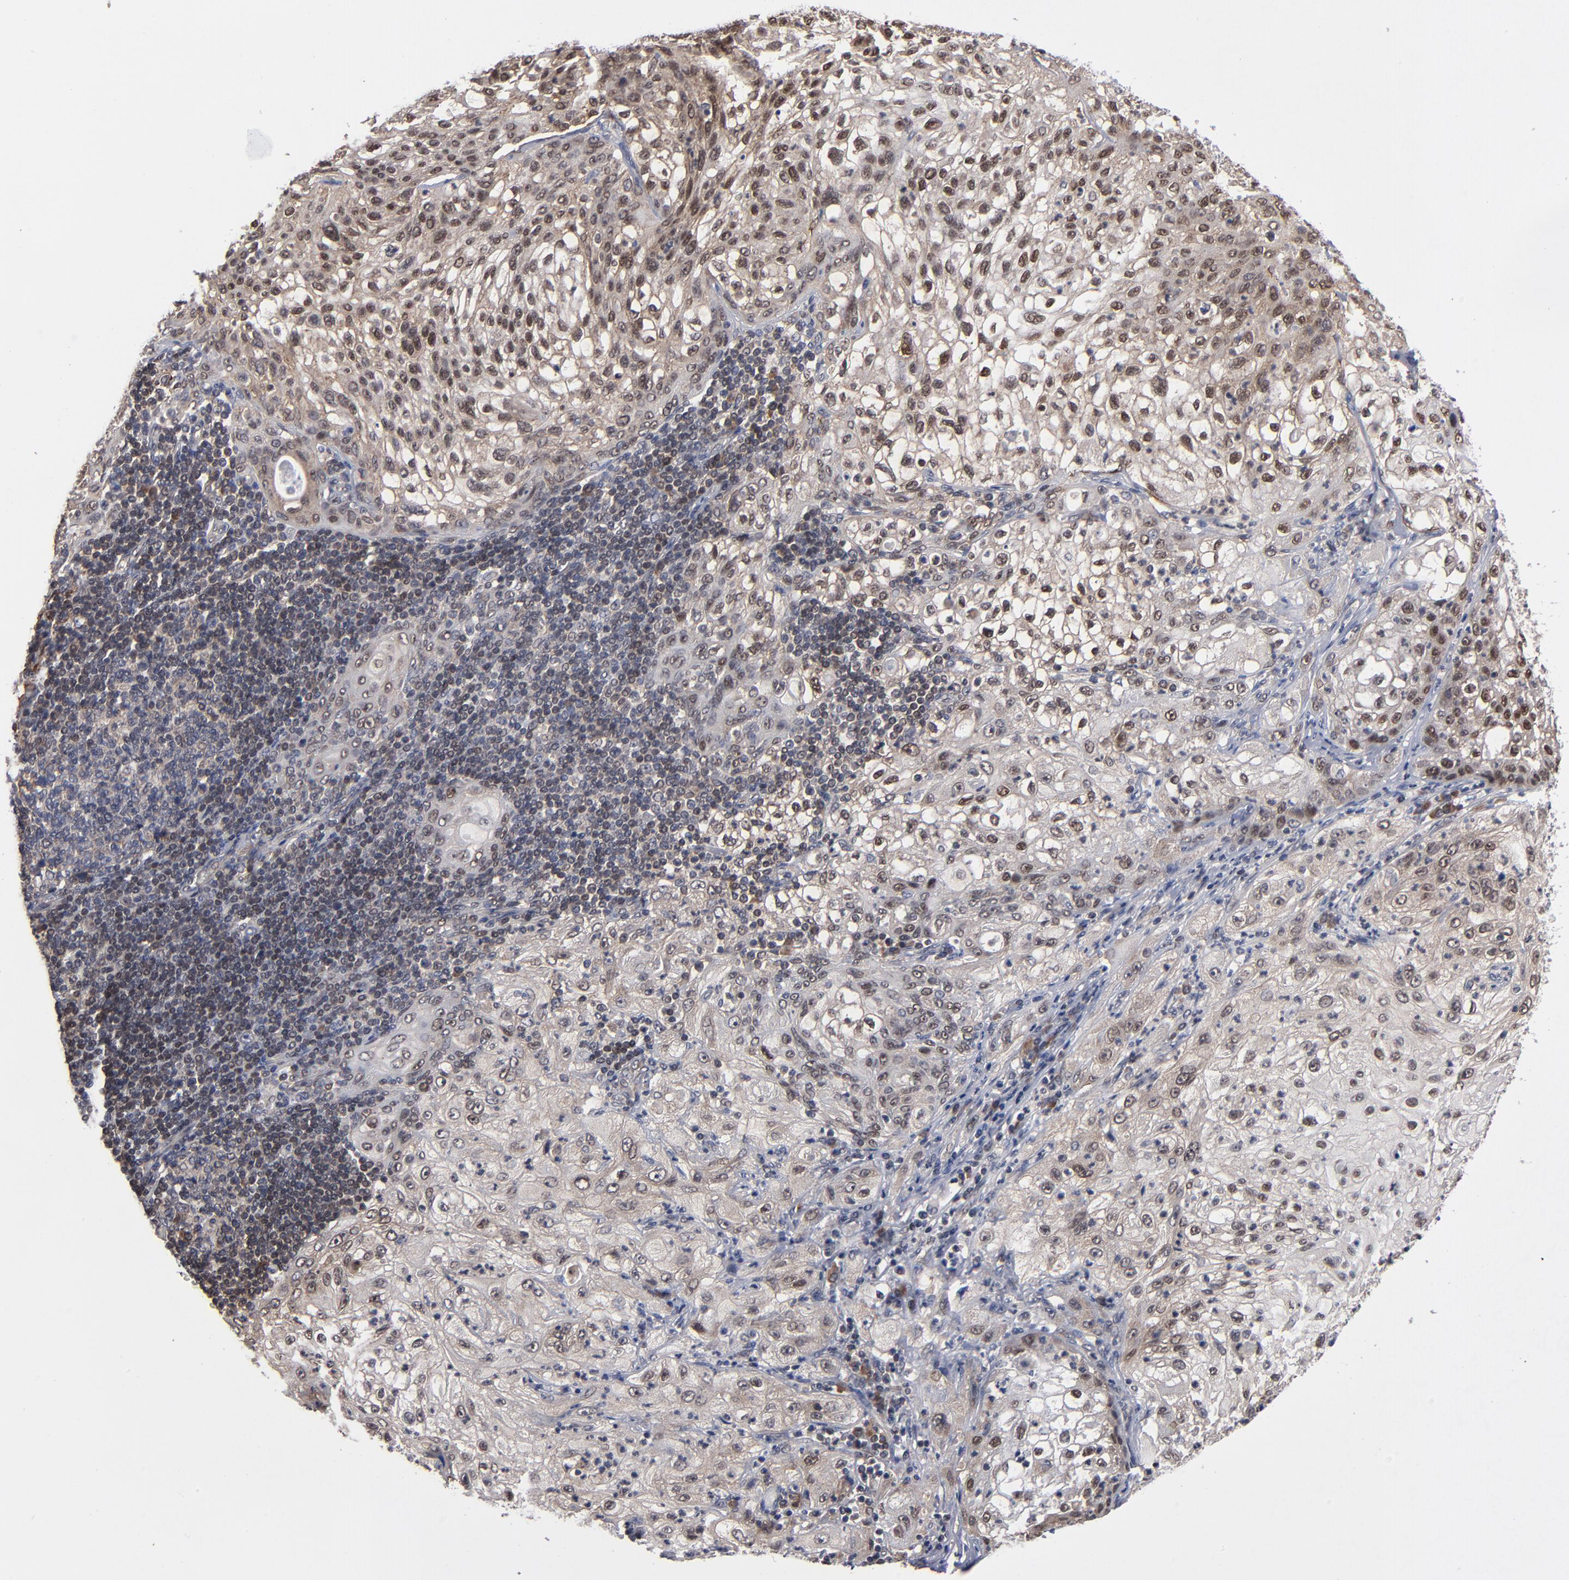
{"staining": {"intensity": "moderate", "quantity": "25%-75%", "location": "cytoplasmic/membranous"}, "tissue": "lung cancer", "cell_type": "Tumor cells", "image_type": "cancer", "snomed": [{"axis": "morphology", "description": "Inflammation, NOS"}, {"axis": "morphology", "description": "Squamous cell carcinoma, NOS"}, {"axis": "topography", "description": "Lymph node"}, {"axis": "topography", "description": "Soft tissue"}, {"axis": "topography", "description": "Lung"}], "caption": "Moderate cytoplasmic/membranous positivity is appreciated in about 25%-75% of tumor cells in lung cancer.", "gene": "ALG13", "patient": {"sex": "male", "age": 66}}